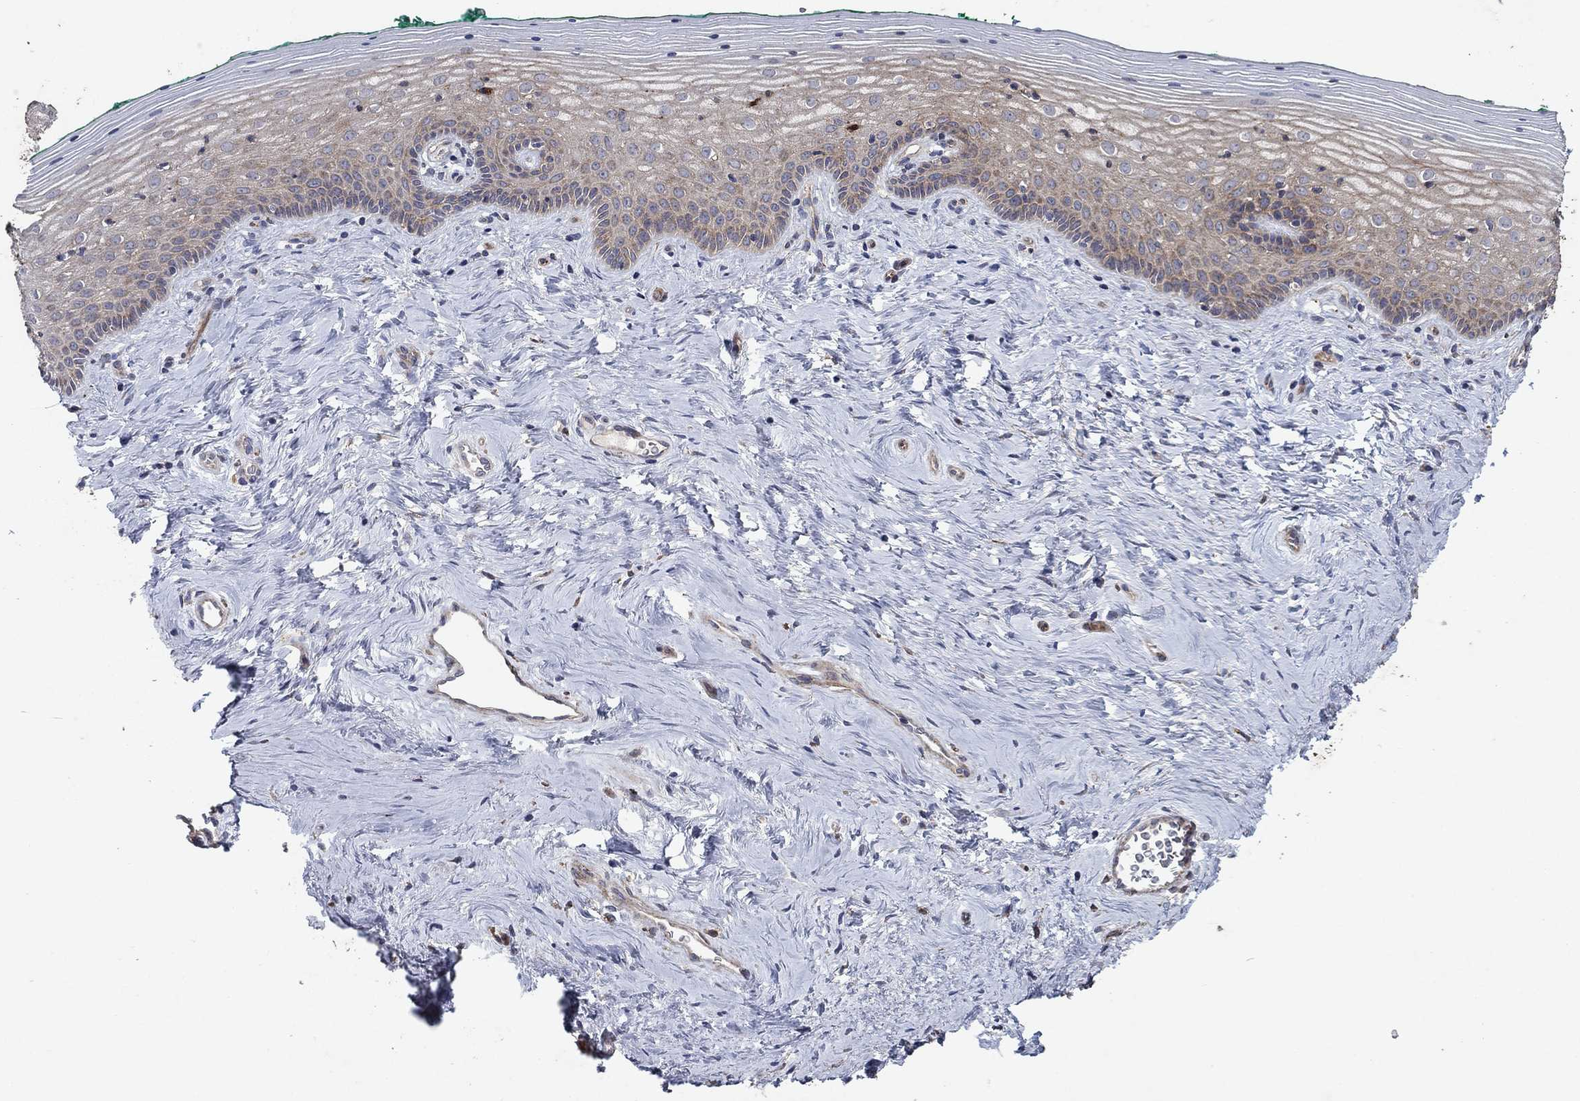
{"staining": {"intensity": "weak", "quantity": "25%-75%", "location": "cytoplasmic/membranous"}, "tissue": "vagina", "cell_type": "Squamous epithelial cells", "image_type": "normal", "snomed": [{"axis": "morphology", "description": "Normal tissue, NOS"}, {"axis": "topography", "description": "Vagina"}], "caption": "About 25%-75% of squamous epithelial cells in normal human vagina reveal weak cytoplasmic/membranous protein staining as visualized by brown immunohistochemical staining.", "gene": "FRG1", "patient": {"sex": "female", "age": 45}}